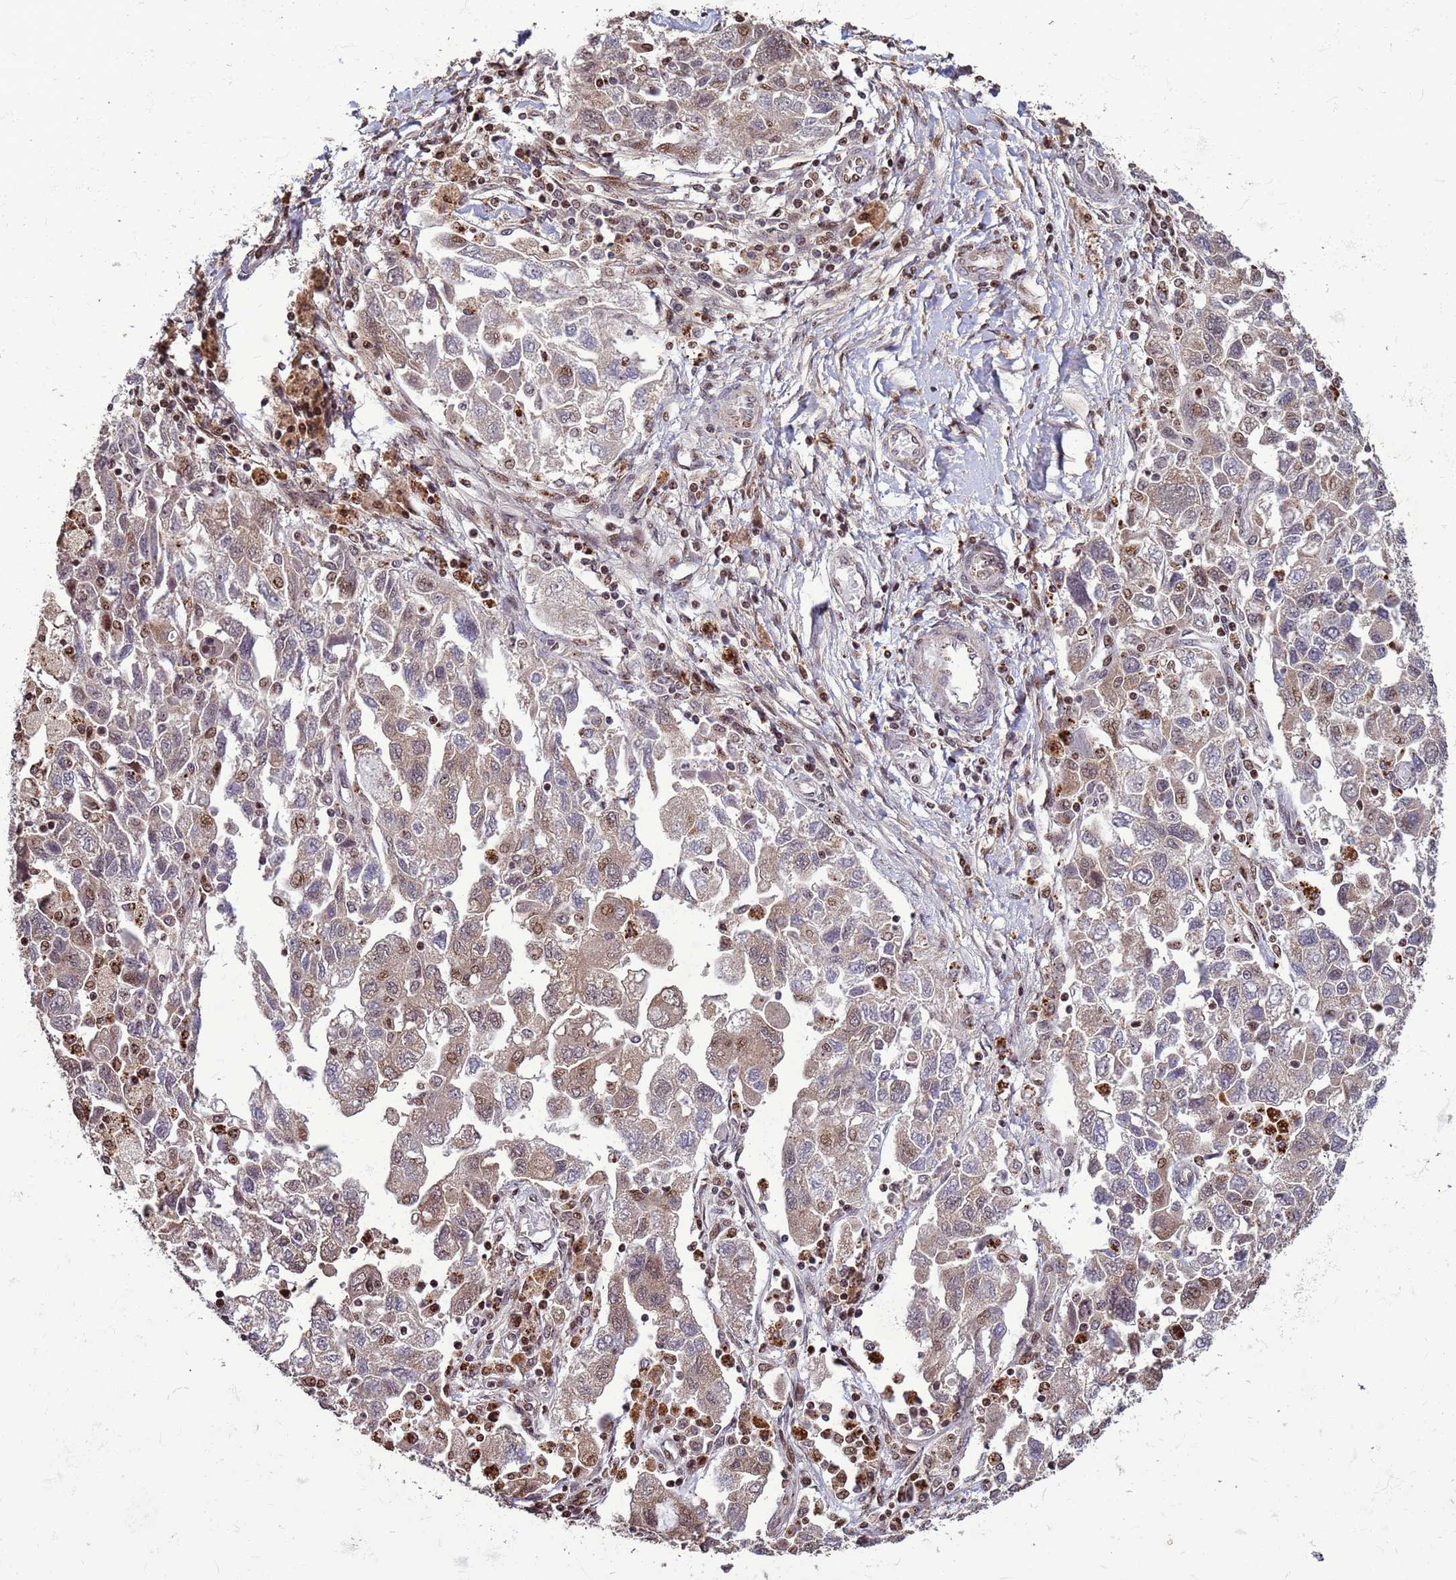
{"staining": {"intensity": "moderate", "quantity": "<25%", "location": "cytoplasmic/membranous,nuclear"}, "tissue": "ovarian cancer", "cell_type": "Tumor cells", "image_type": "cancer", "snomed": [{"axis": "morphology", "description": "Carcinoma, NOS"}, {"axis": "morphology", "description": "Cystadenocarcinoma, serous, NOS"}, {"axis": "topography", "description": "Ovary"}], "caption": "Protein analysis of ovarian cancer (serous cystadenocarcinoma) tissue displays moderate cytoplasmic/membranous and nuclear staining in about <25% of tumor cells. (Stains: DAB (3,3'-diaminobenzidine) in brown, nuclei in blue, Microscopy: brightfield microscopy at high magnification).", "gene": "HGH1", "patient": {"sex": "female", "age": 69}}